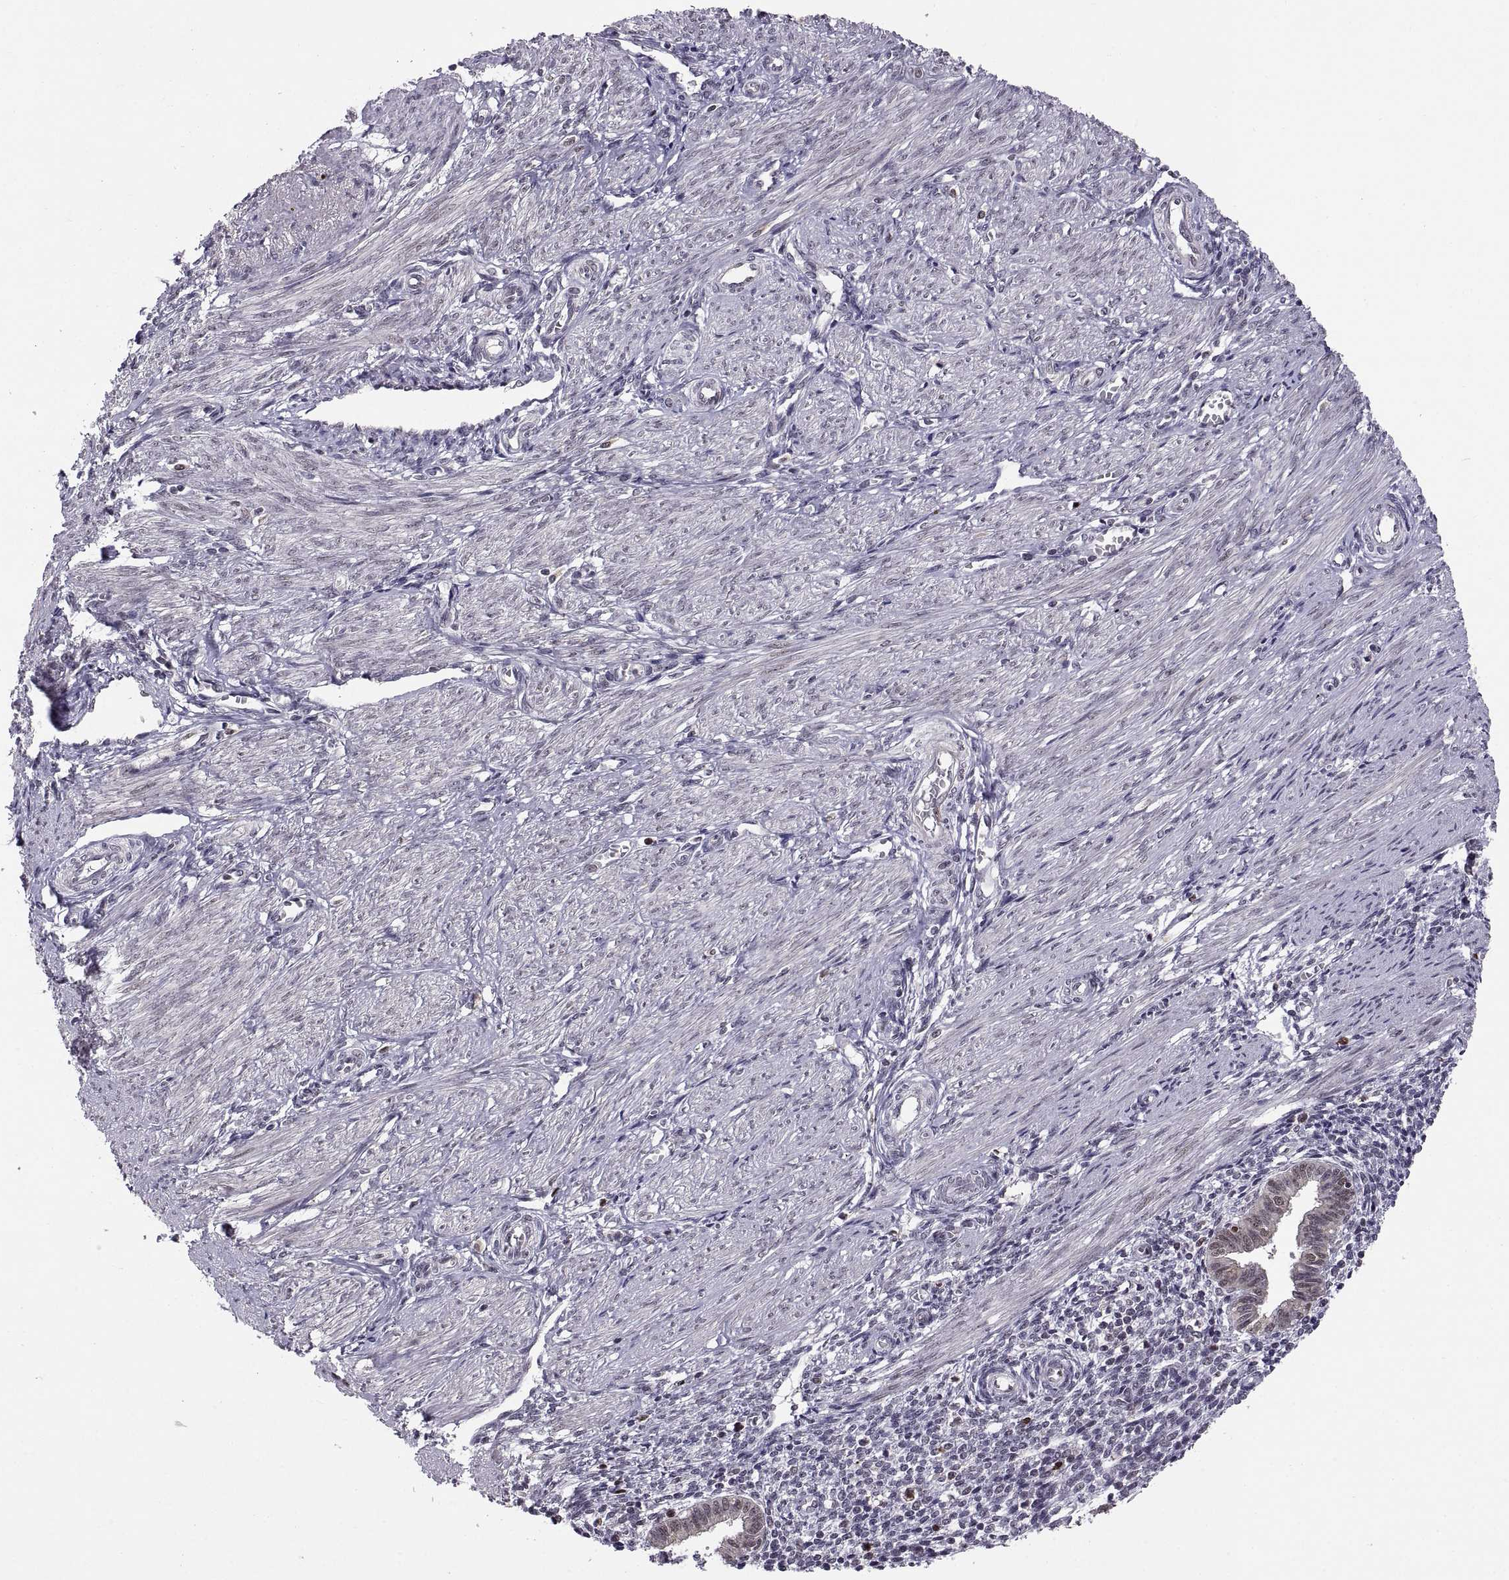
{"staining": {"intensity": "negative", "quantity": "none", "location": "none"}, "tissue": "endometrium", "cell_type": "Cells in endometrial stroma", "image_type": "normal", "snomed": [{"axis": "morphology", "description": "Normal tissue, NOS"}, {"axis": "topography", "description": "Endometrium"}], "caption": "Endometrium was stained to show a protein in brown. There is no significant positivity in cells in endometrial stroma. (DAB (3,3'-diaminobenzidine) immunohistochemistry with hematoxylin counter stain).", "gene": "CHFR", "patient": {"sex": "female", "age": 37}}